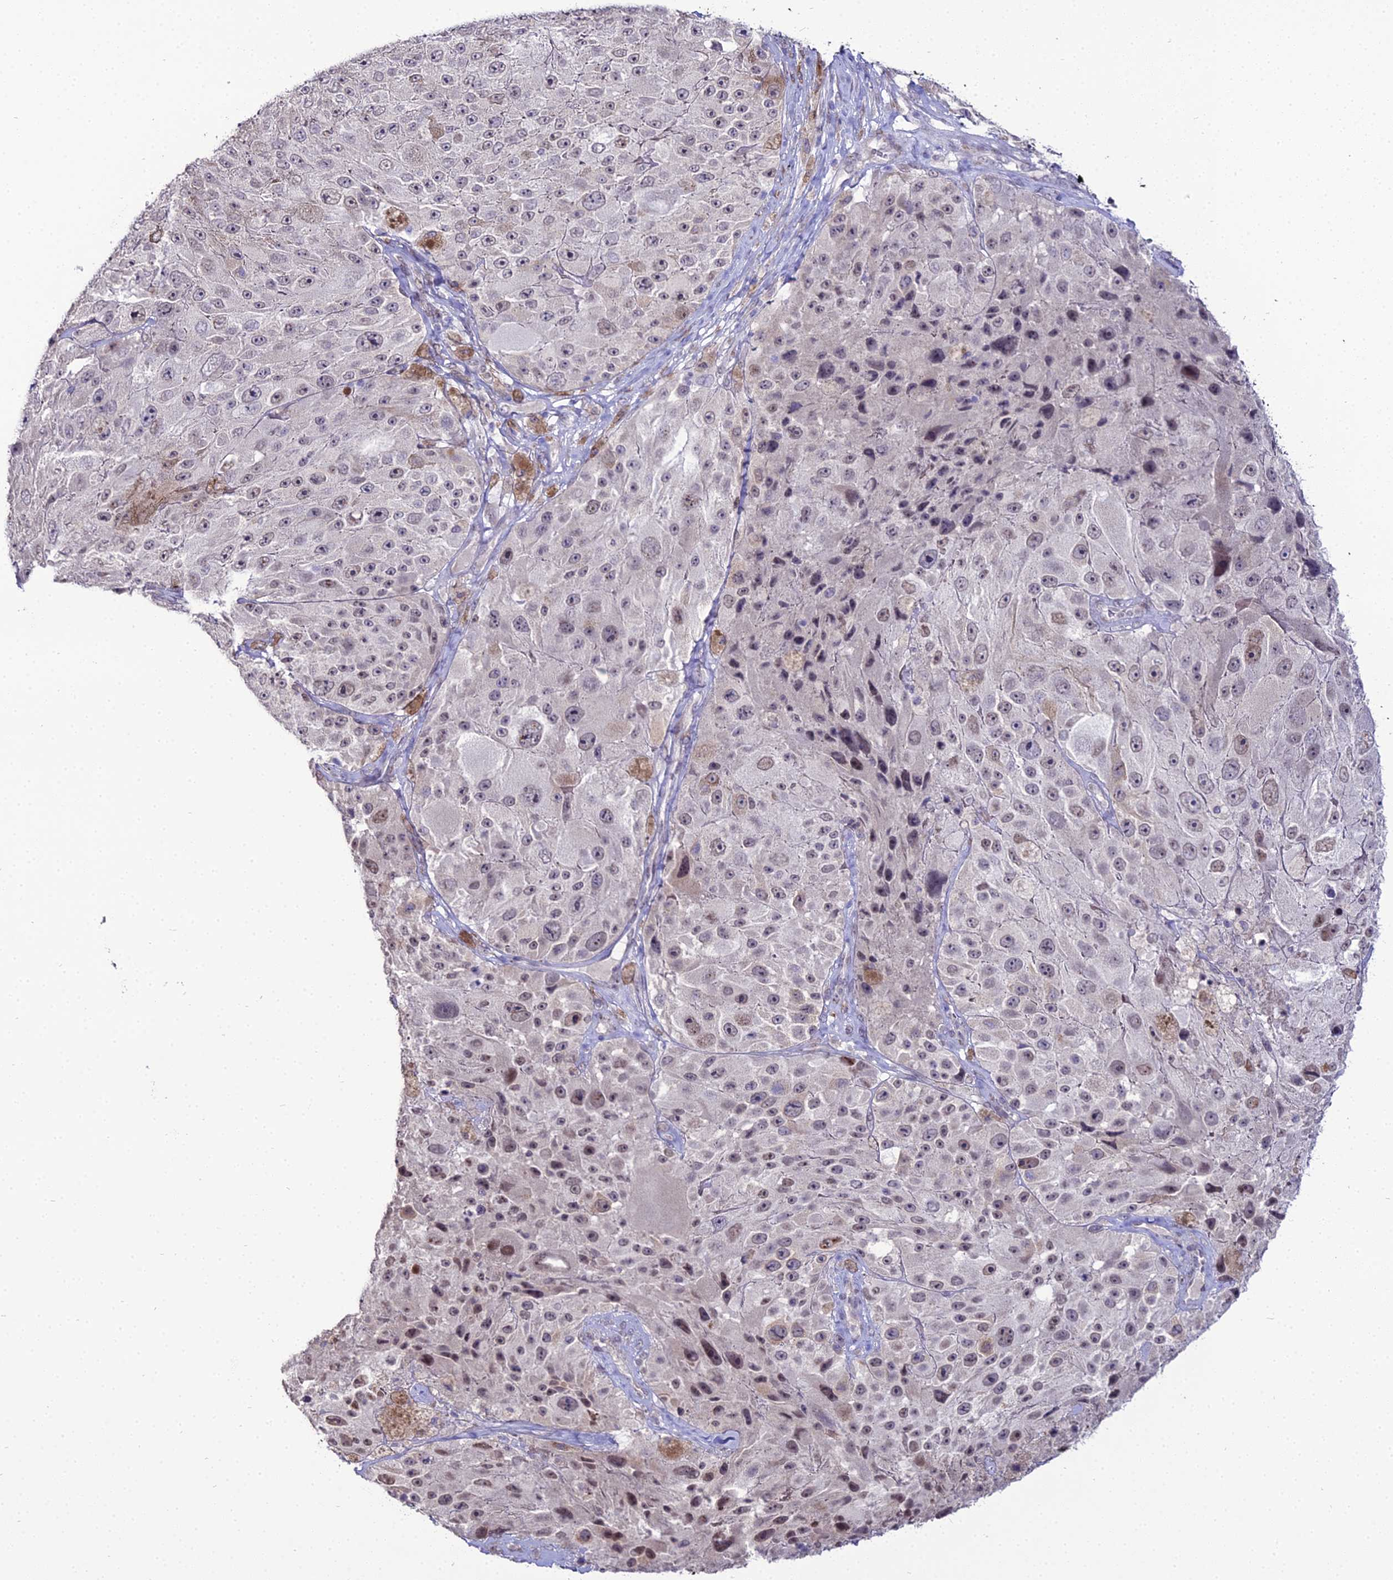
{"staining": {"intensity": "moderate", "quantity": "<25%", "location": "nuclear"}, "tissue": "melanoma", "cell_type": "Tumor cells", "image_type": "cancer", "snomed": [{"axis": "morphology", "description": "Malignant melanoma, Metastatic site"}, {"axis": "topography", "description": "Lymph node"}], "caption": "Immunohistochemical staining of melanoma shows low levels of moderate nuclear protein expression in about <25% of tumor cells.", "gene": "TROAP", "patient": {"sex": "male", "age": 62}}